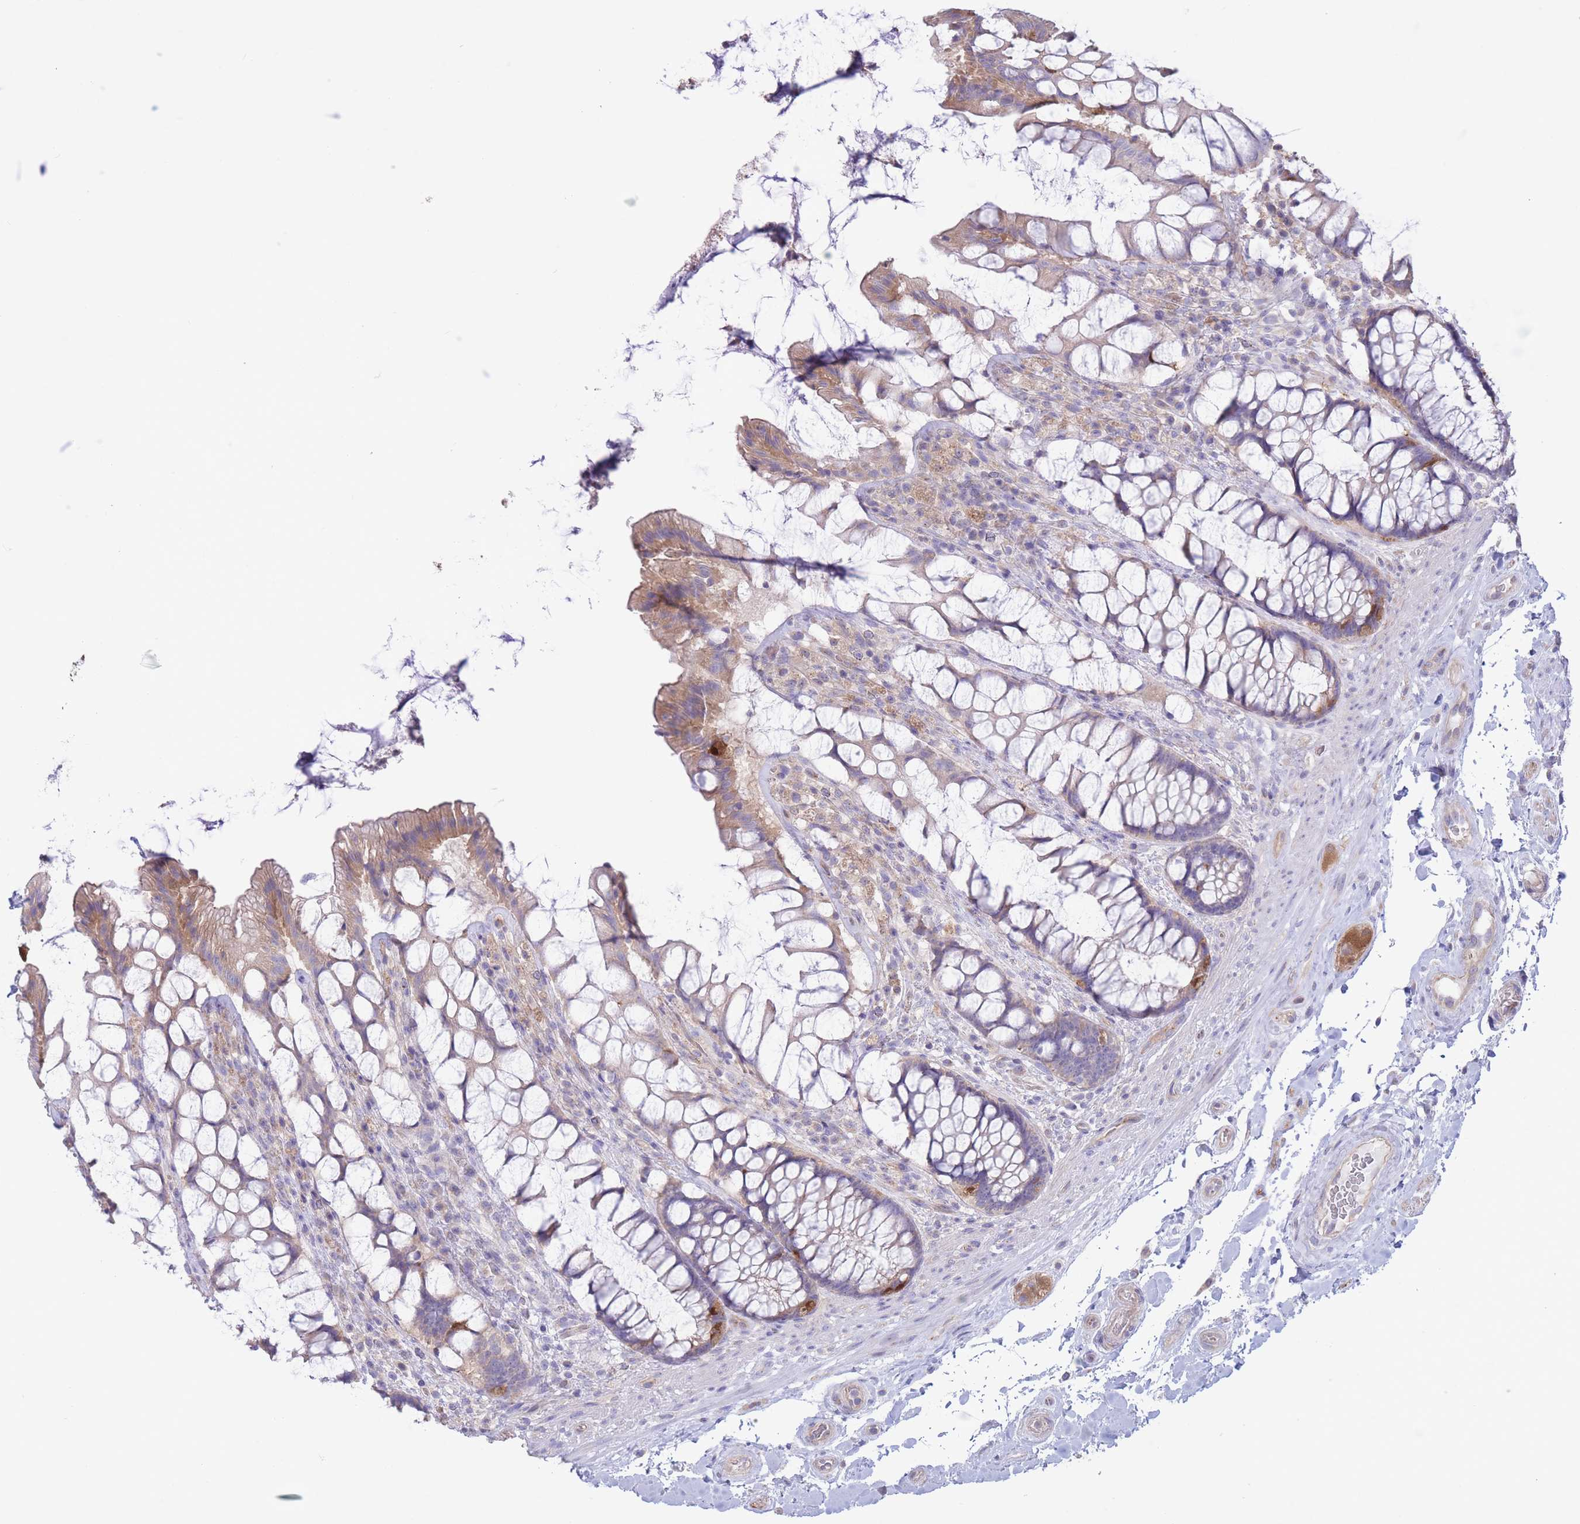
{"staining": {"intensity": "moderate", "quantity": "25%-75%", "location": "cytoplasmic/membranous"}, "tissue": "rectum", "cell_type": "Glandular cells", "image_type": "normal", "snomed": [{"axis": "morphology", "description": "Normal tissue, NOS"}, {"axis": "topography", "description": "Rectum"}], "caption": "Normal rectum reveals moderate cytoplasmic/membranous staining in about 25%-75% of glandular cells The staining was performed using DAB (3,3'-diaminobenzidine), with brown indicating positive protein expression. Nuclei are stained blue with hematoxylin..", "gene": "ALS2CL", "patient": {"sex": "female", "age": 58}}